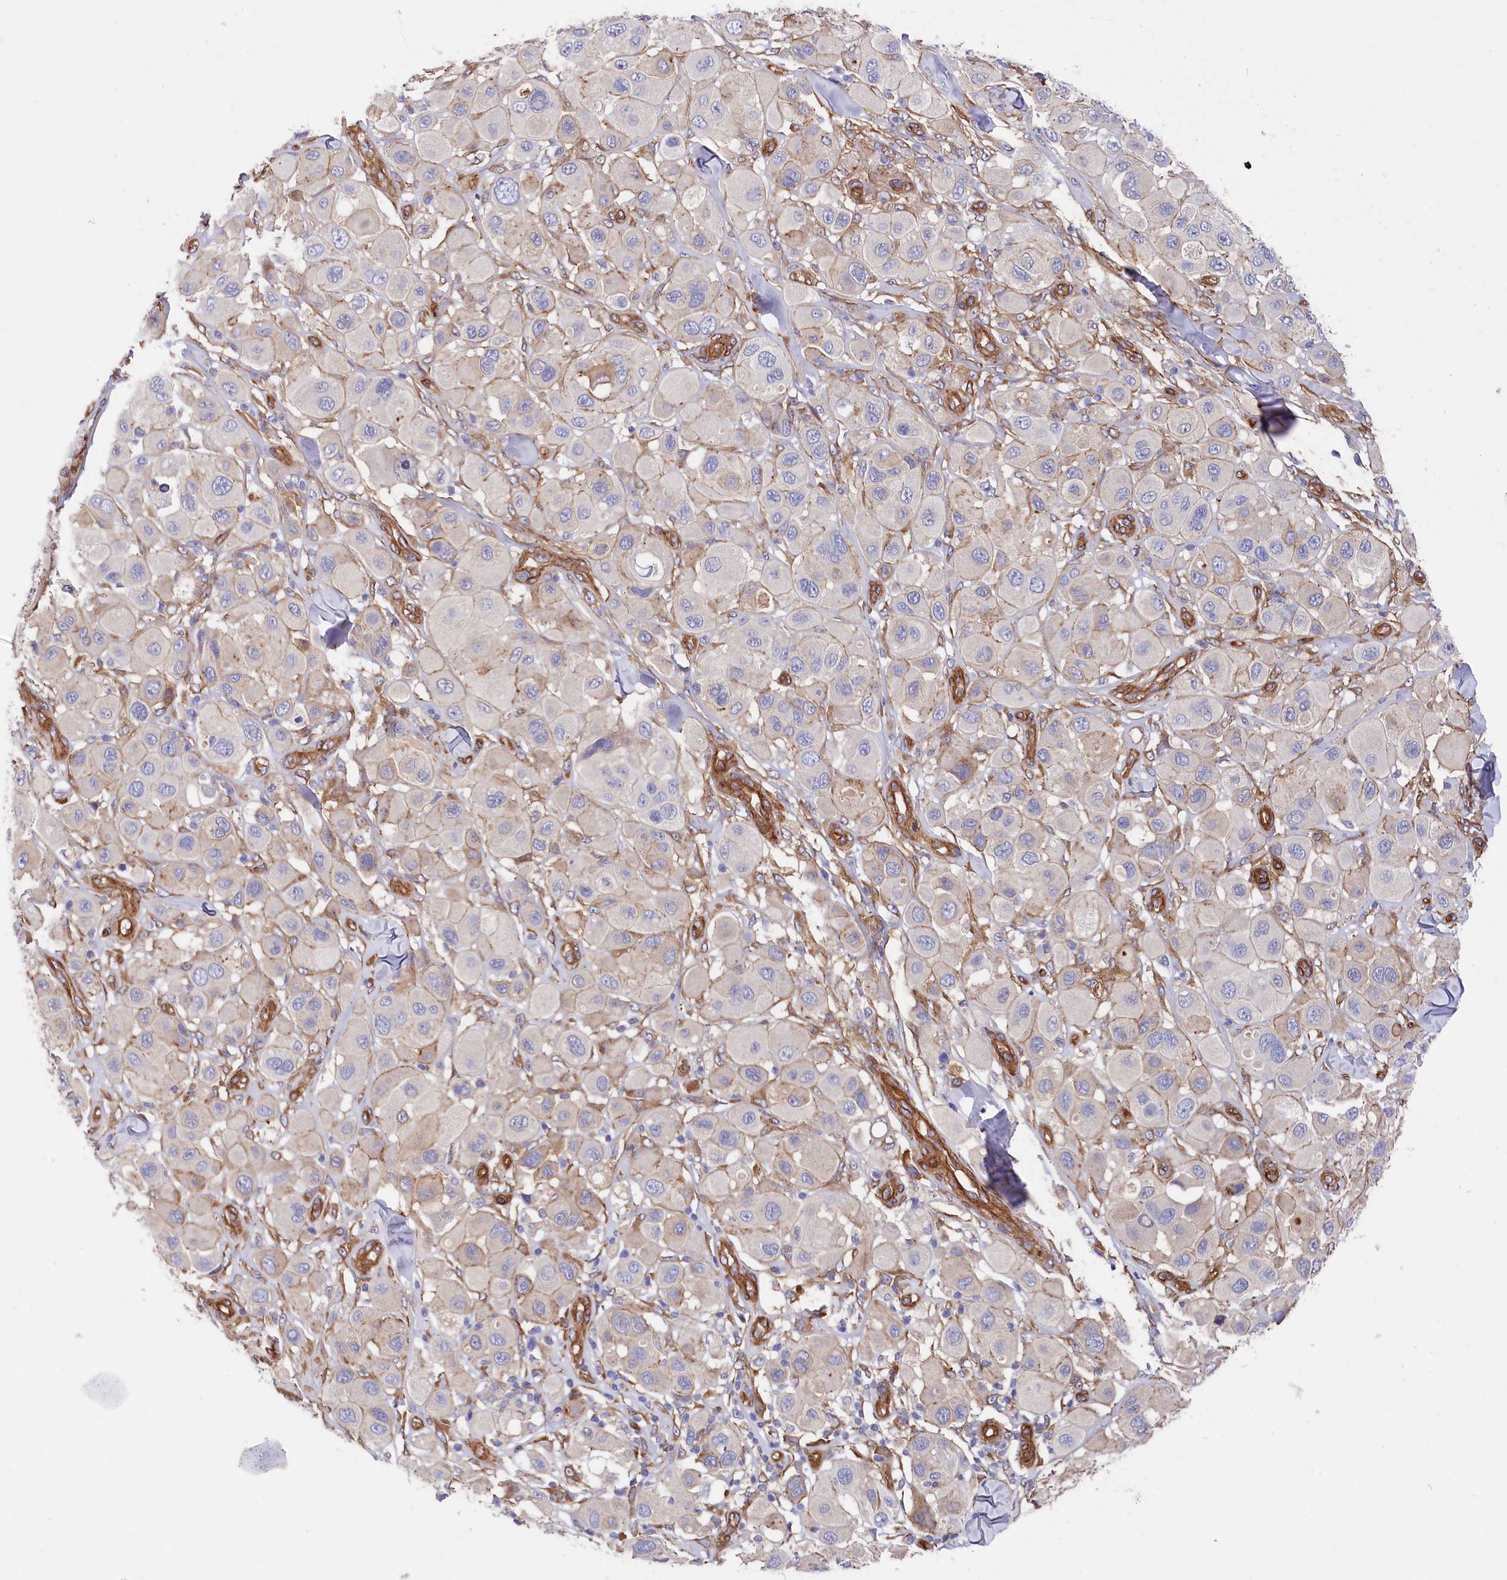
{"staining": {"intensity": "negative", "quantity": "none", "location": "none"}, "tissue": "melanoma", "cell_type": "Tumor cells", "image_type": "cancer", "snomed": [{"axis": "morphology", "description": "Malignant melanoma, Metastatic site"}, {"axis": "topography", "description": "Skin"}], "caption": "Immunohistochemistry of malignant melanoma (metastatic site) reveals no positivity in tumor cells.", "gene": "TNKS1BP1", "patient": {"sex": "male", "age": 41}}